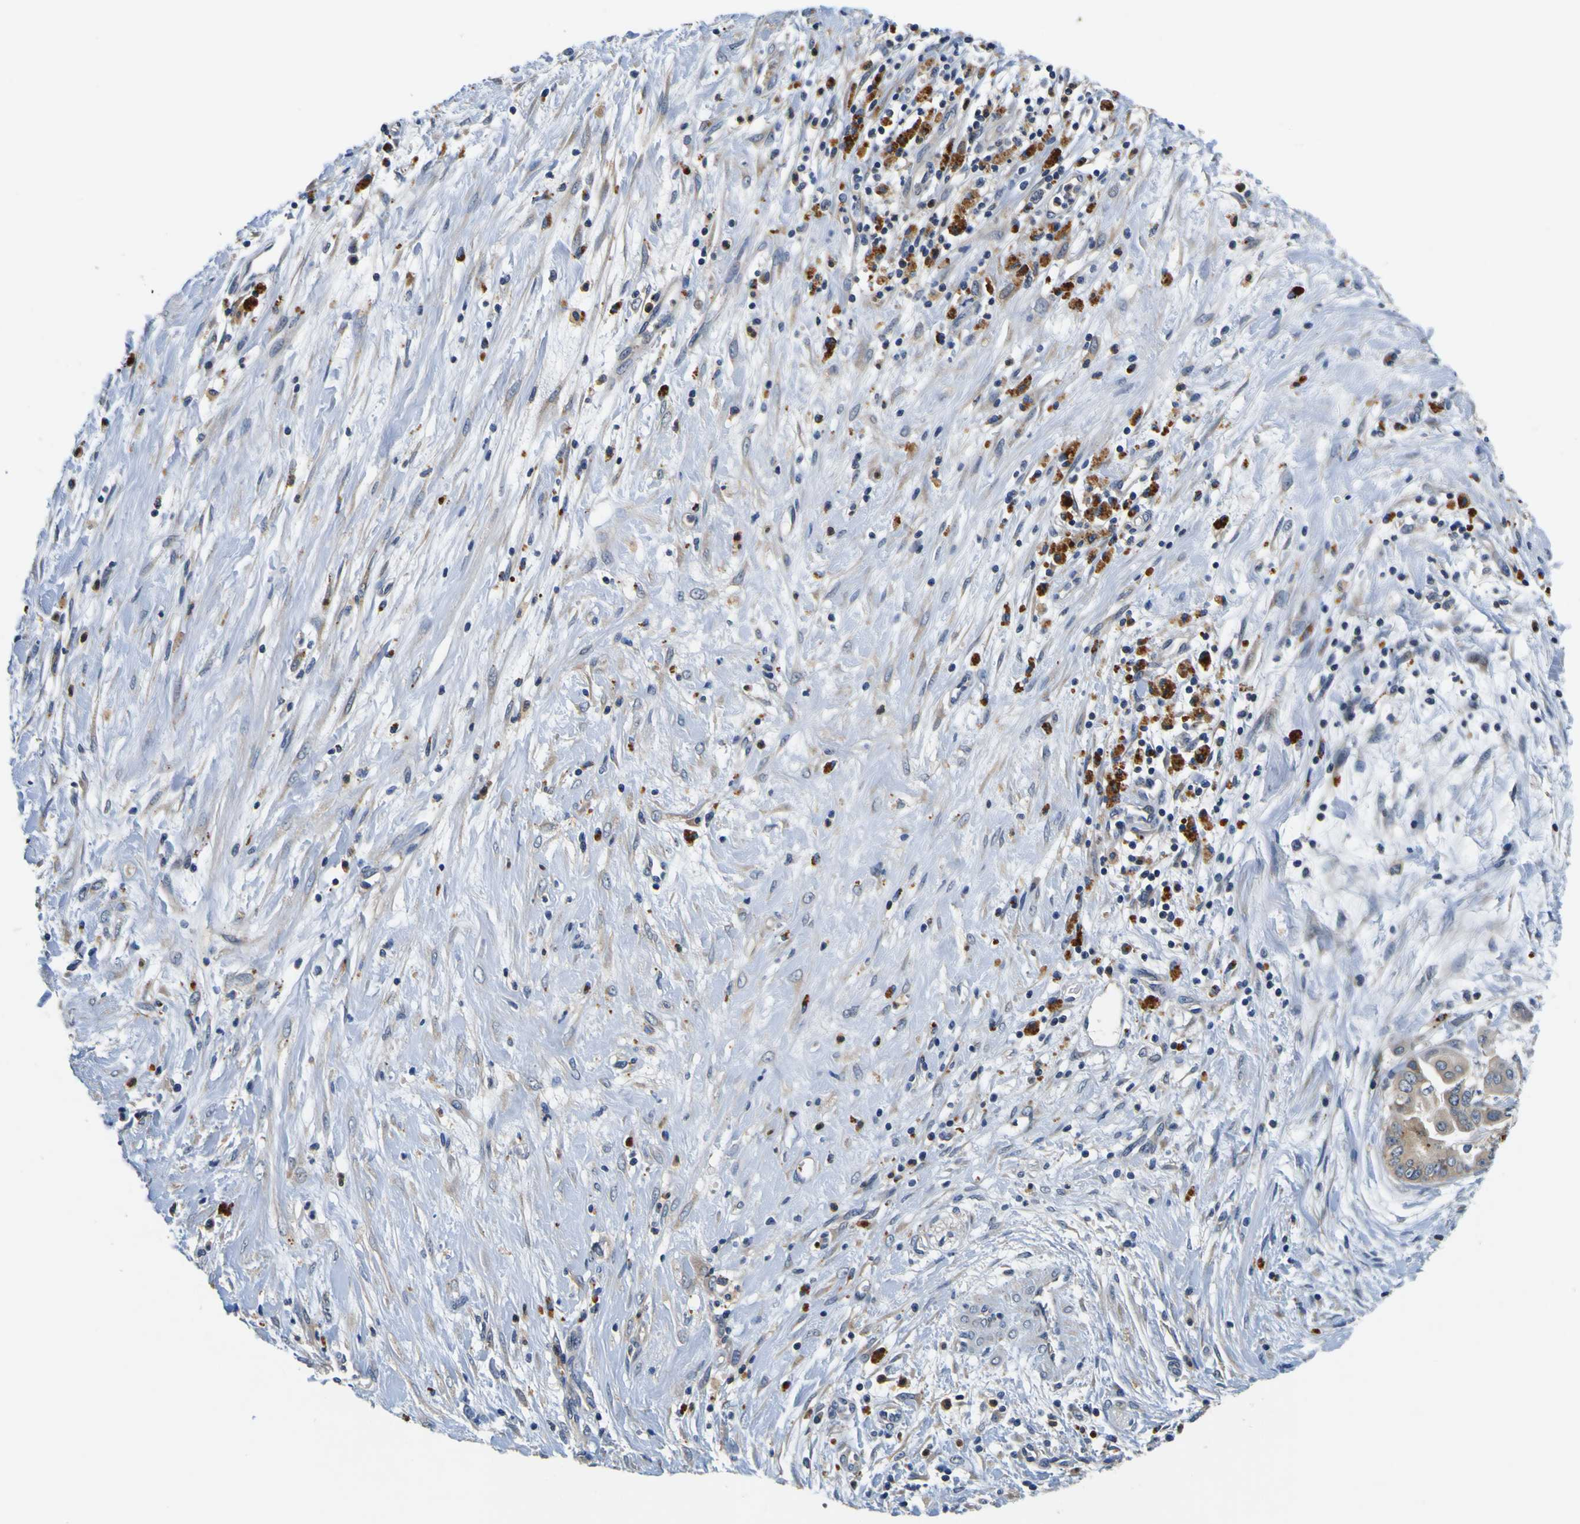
{"staining": {"intensity": "weak", "quantity": ">75%", "location": "cytoplasmic/membranous"}, "tissue": "pancreatic cancer", "cell_type": "Tumor cells", "image_type": "cancer", "snomed": [{"axis": "morphology", "description": "Adenocarcinoma, NOS"}, {"axis": "topography", "description": "Pancreas"}], "caption": "Pancreatic adenocarcinoma stained for a protein (brown) shows weak cytoplasmic/membranous positive staining in approximately >75% of tumor cells.", "gene": "TNIK", "patient": {"sex": "female", "age": 75}}